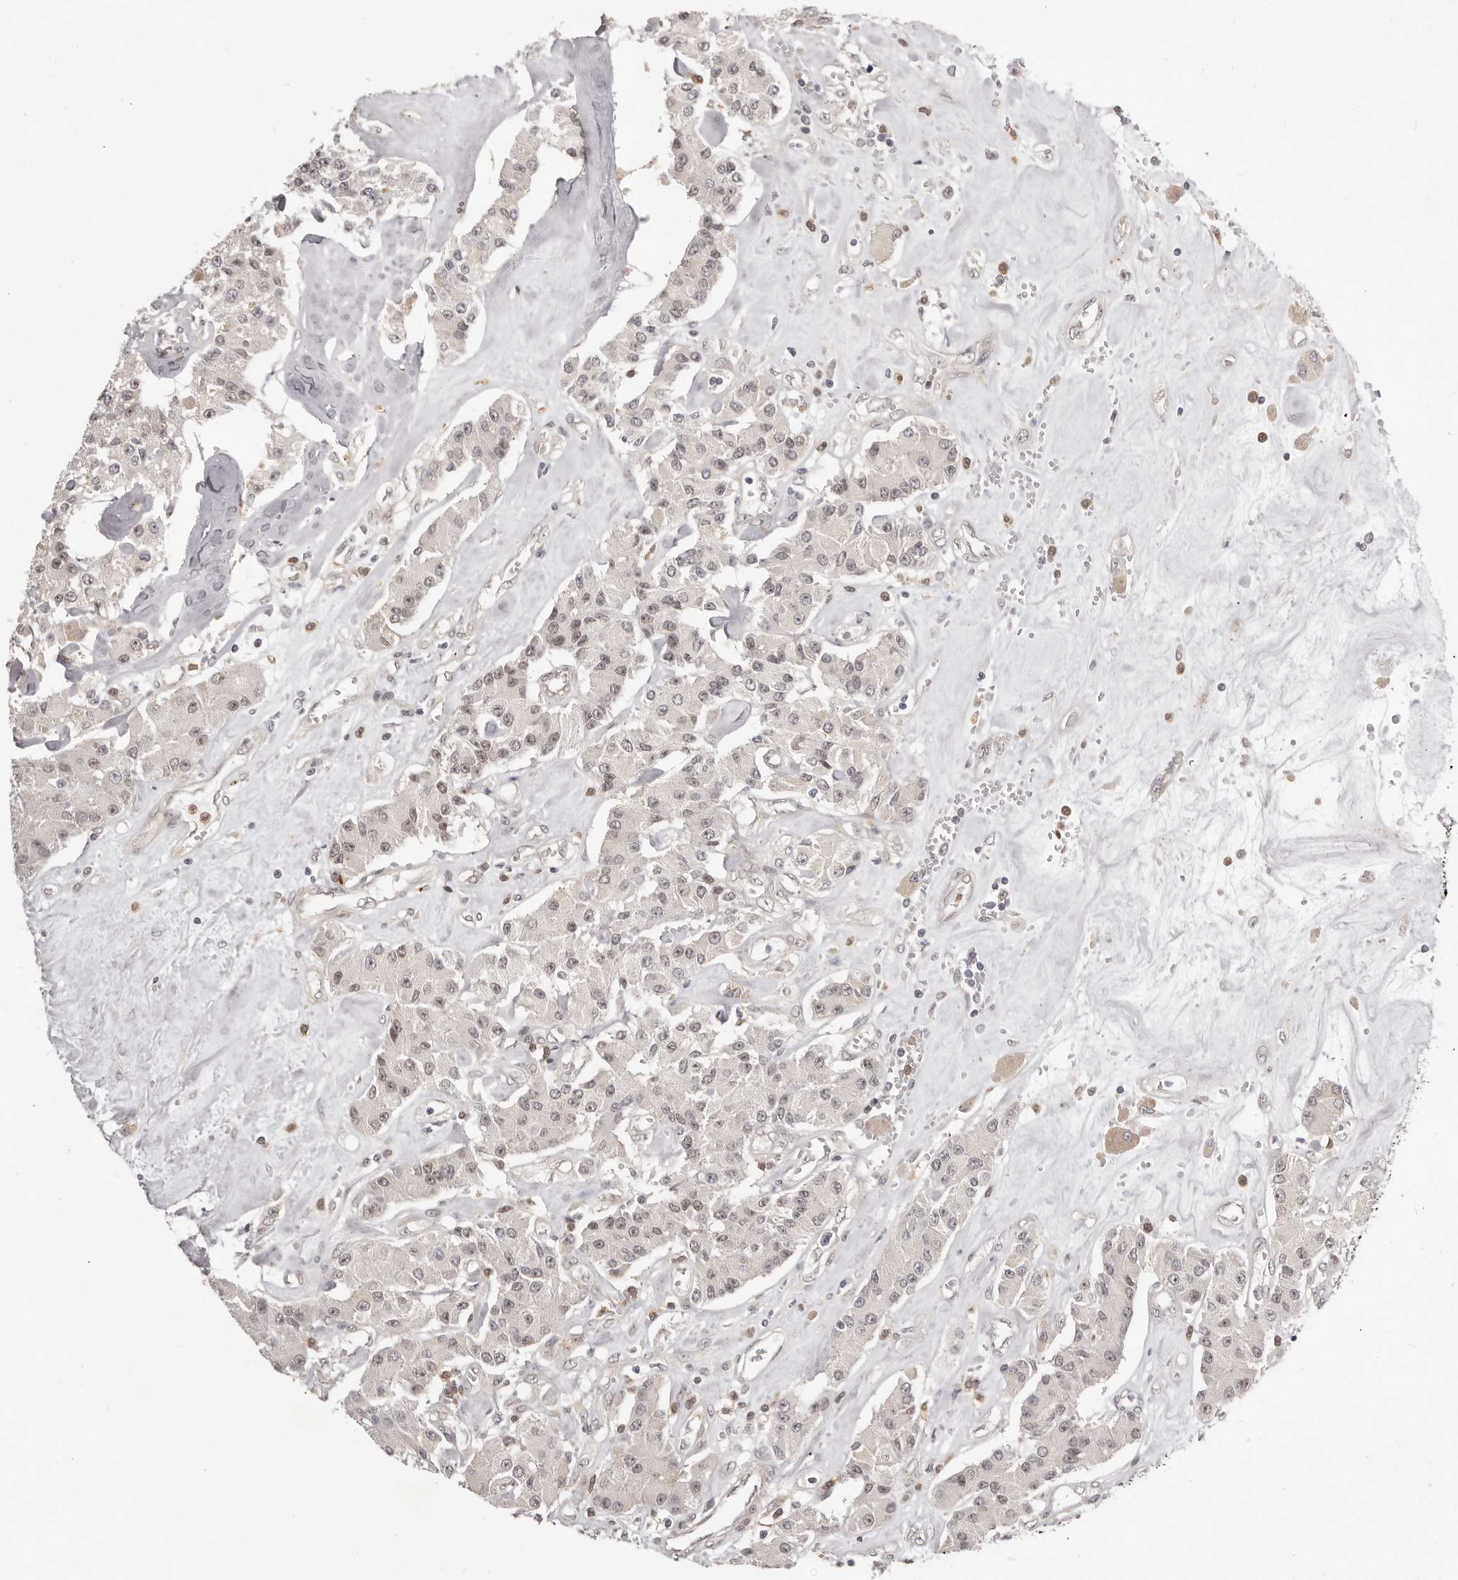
{"staining": {"intensity": "weak", "quantity": "<25%", "location": "nuclear"}, "tissue": "carcinoid", "cell_type": "Tumor cells", "image_type": "cancer", "snomed": [{"axis": "morphology", "description": "Carcinoid, malignant, NOS"}, {"axis": "topography", "description": "Pancreas"}], "caption": "Protein analysis of carcinoid (malignant) exhibits no significant staining in tumor cells.", "gene": "RNF2", "patient": {"sex": "male", "age": 41}}